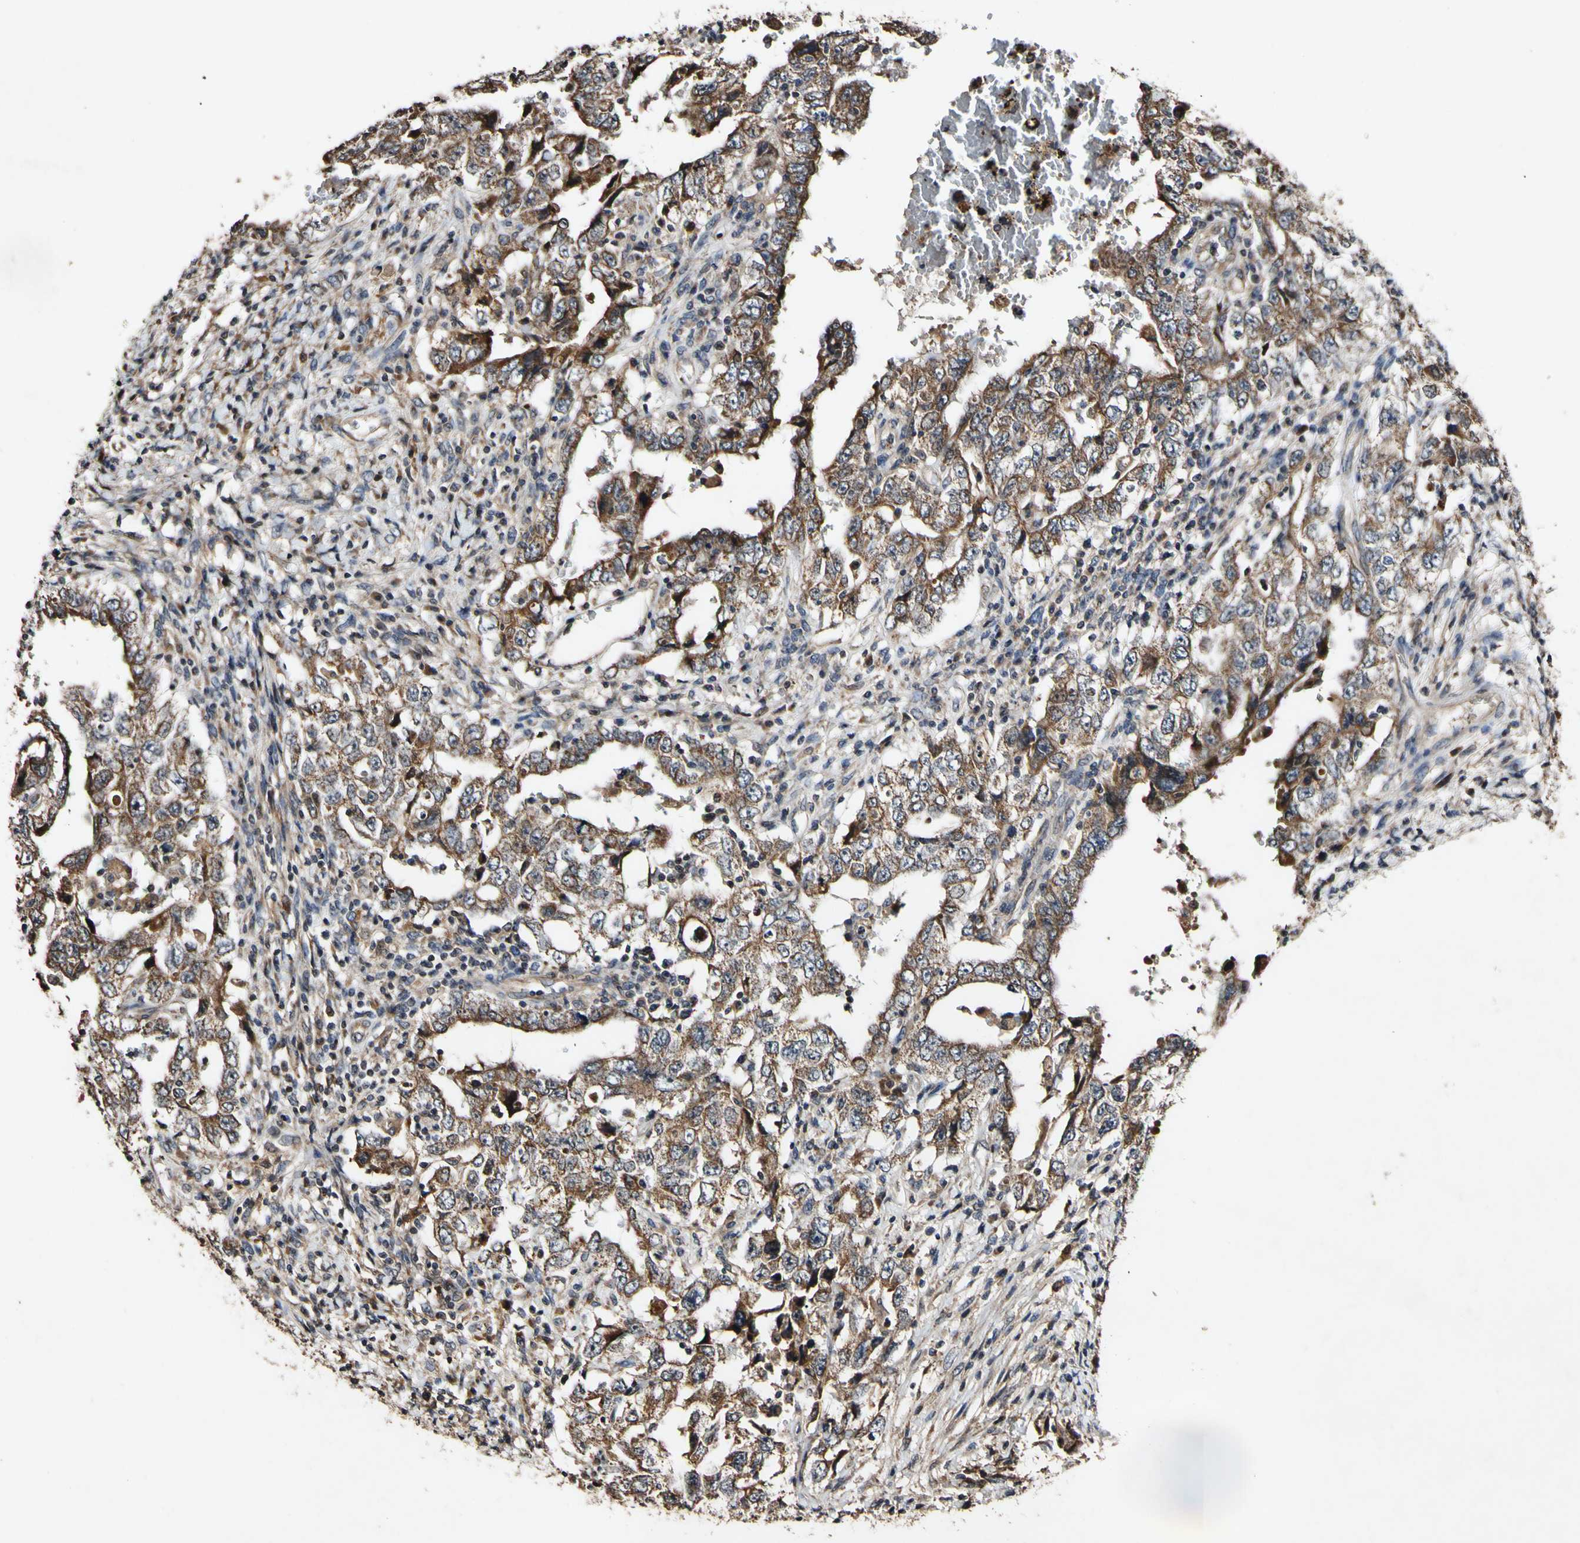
{"staining": {"intensity": "strong", "quantity": ">75%", "location": "cytoplasmic/membranous"}, "tissue": "testis cancer", "cell_type": "Tumor cells", "image_type": "cancer", "snomed": [{"axis": "morphology", "description": "Carcinoma, Embryonal, NOS"}, {"axis": "topography", "description": "Testis"}], "caption": "Immunohistochemical staining of human testis embryonal carcinoma reveals strong cytoplasmic/membranous protein staining in approximately >75% of tumor cells. (Stains: DAB in brown, nuclei in blue, Microscopy: brightfield microscopy at high magnification).", "gene": "PLAT", "patient": {"sex": "male", "age": 26}}